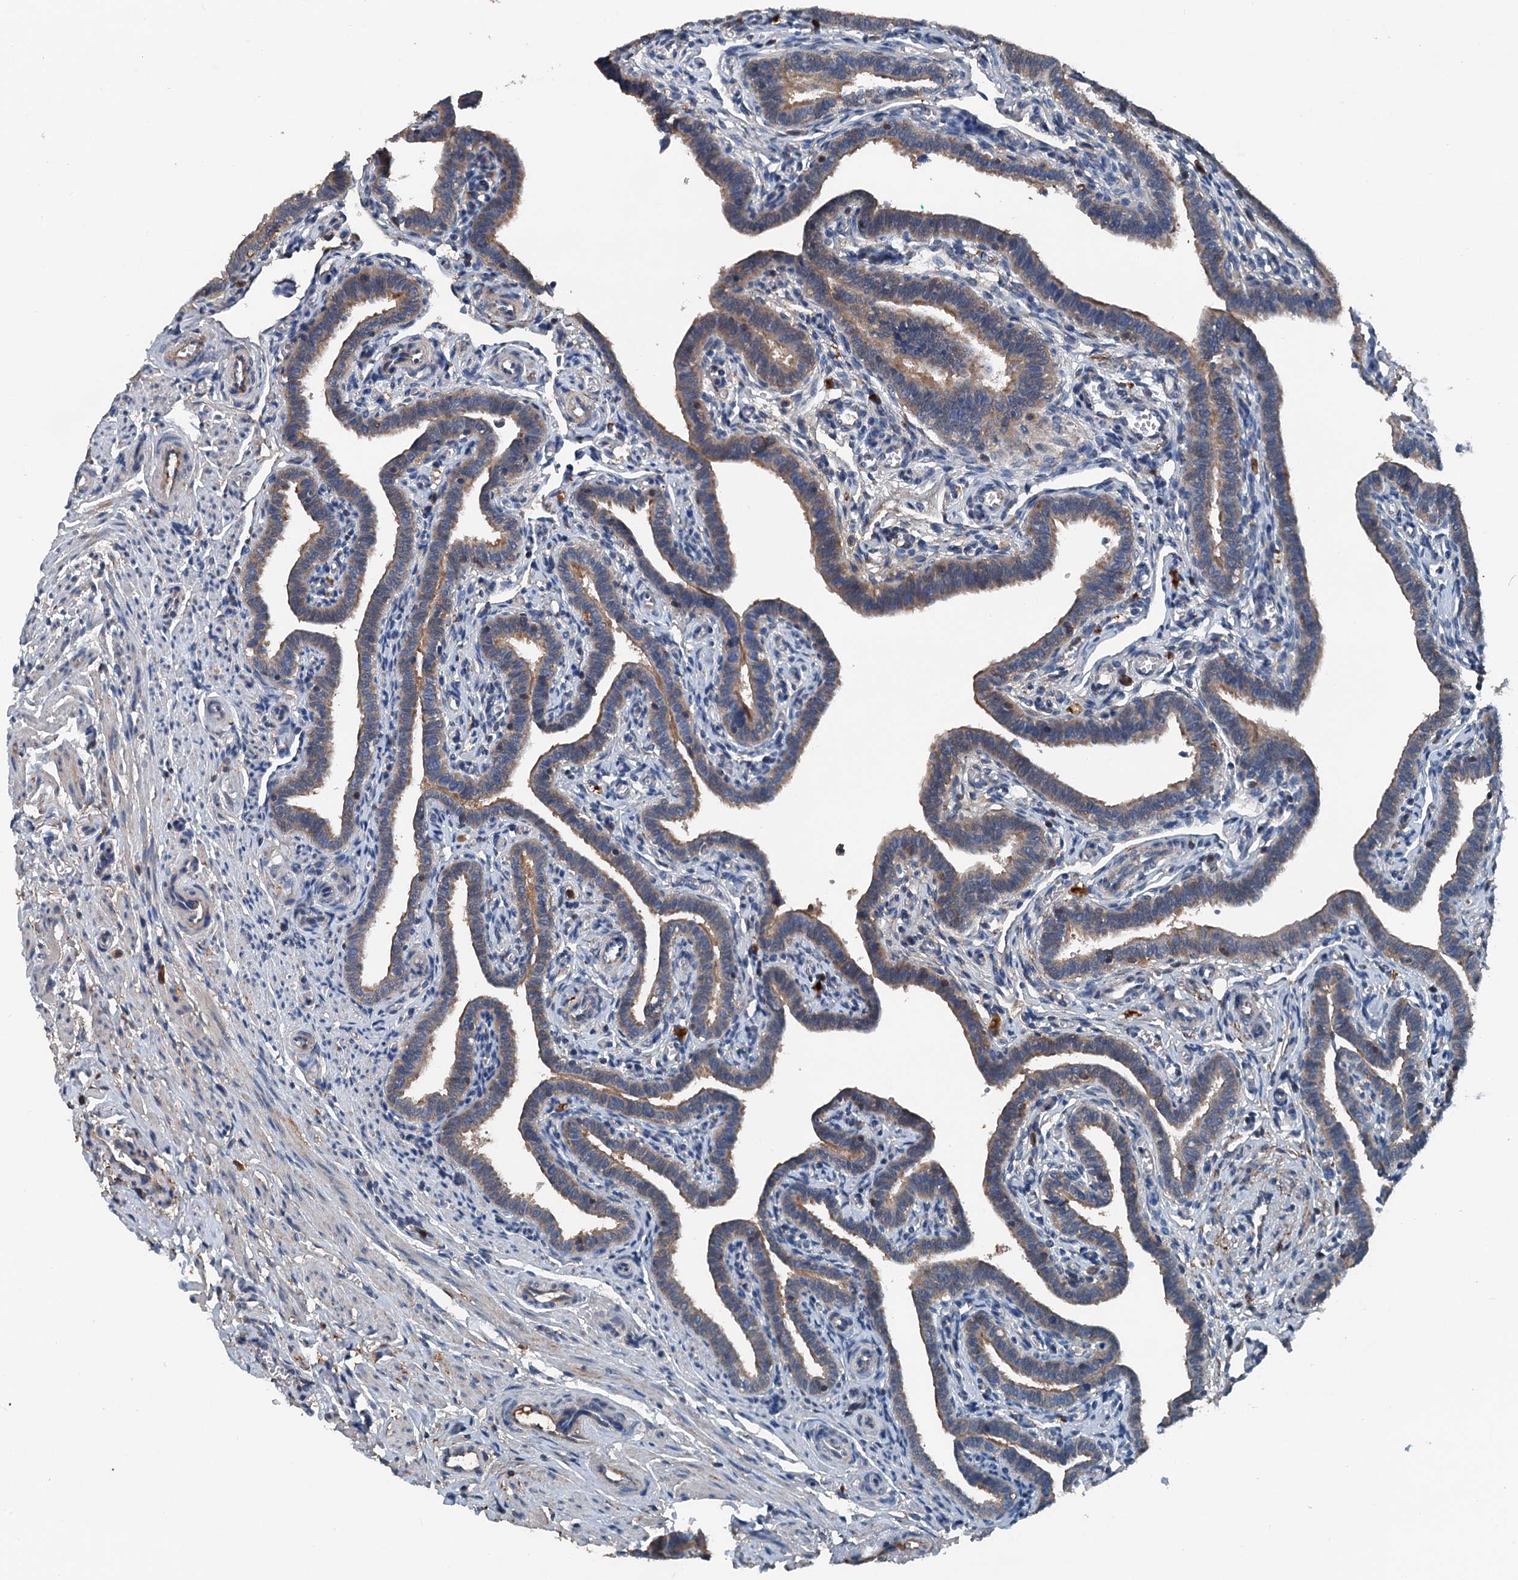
{"staining": {"intensity": "moderate", "quantity": "25%-75%", "location": "cytoplasmic/membranous"}, "tissue": "fallopian tube", "cell_type": "Glandular cells", "image_type": "normal", "snomed": [{"axis": "morphology", "description": "Normal tissue, NOS"}, {"axis": "topography", "description": "Fallopian tube"}], "caption": "Benign fallopian tube shows moderate cytoplasmic/membranous staining in about 25%-75% of glandular cells, visualized by immunohistochemistry.", "gene": "PDSS1", "patient": {"sex": "female", "age": 36}}